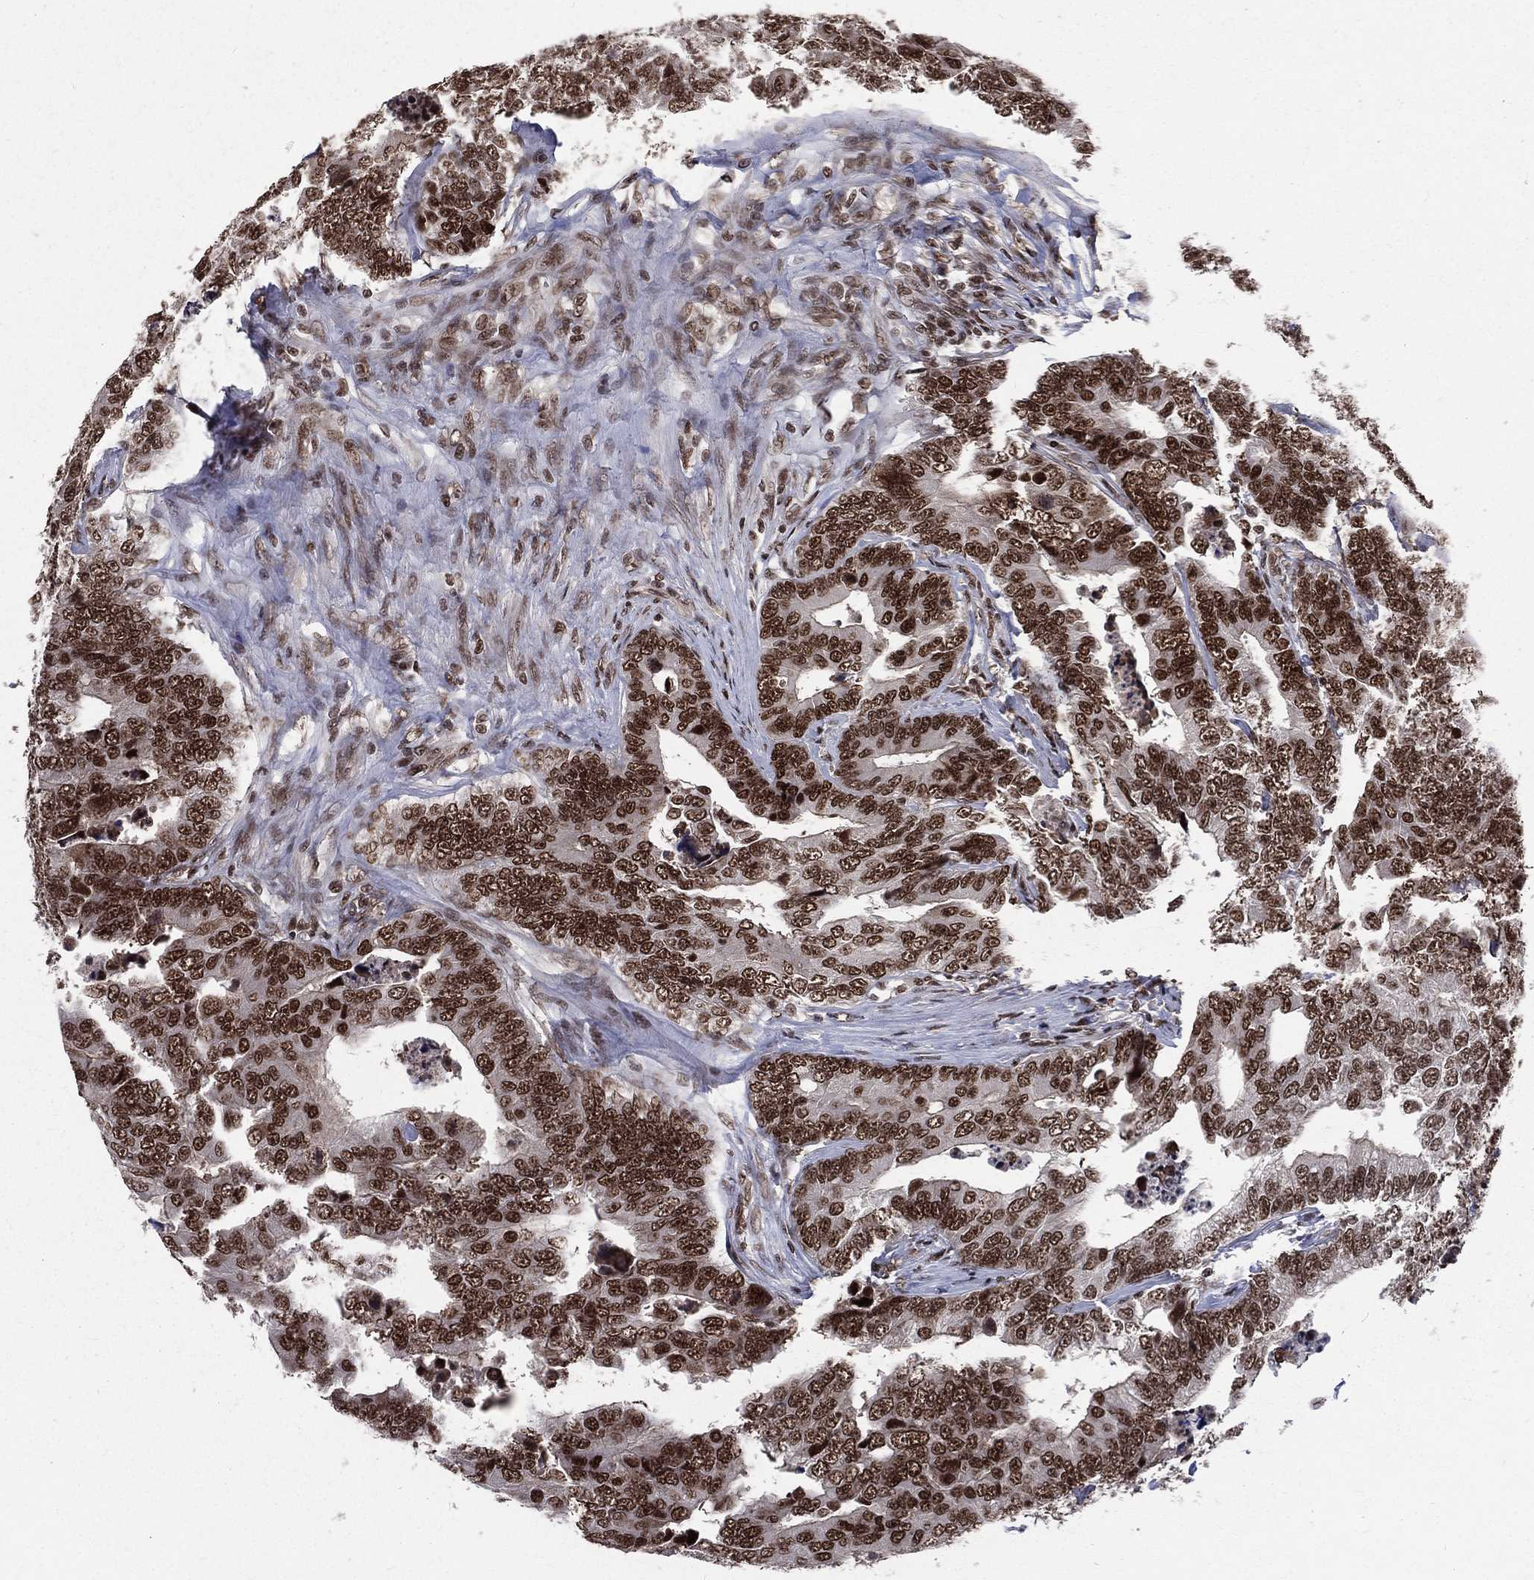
{"staining": {"intensity": "strong", "quantity": ">75%", "location": "nuclear"}, "tissue": "colorectal cancer", "cell_type": "Tumor cells", "image_type": "cancer", "snomed": [{"axis": "morphology", "description": "Adenocarcinoma, NOS"}, {"axis": "topography", "description": "Colon"}], "caption": "Strong nuclear staining for a protein is present in about >75% of tumor cells of colorectal cancer using immunohistochemistry (IHC).", "gene": "SMC3", "patient": {"sex": "female", "age": 72}}